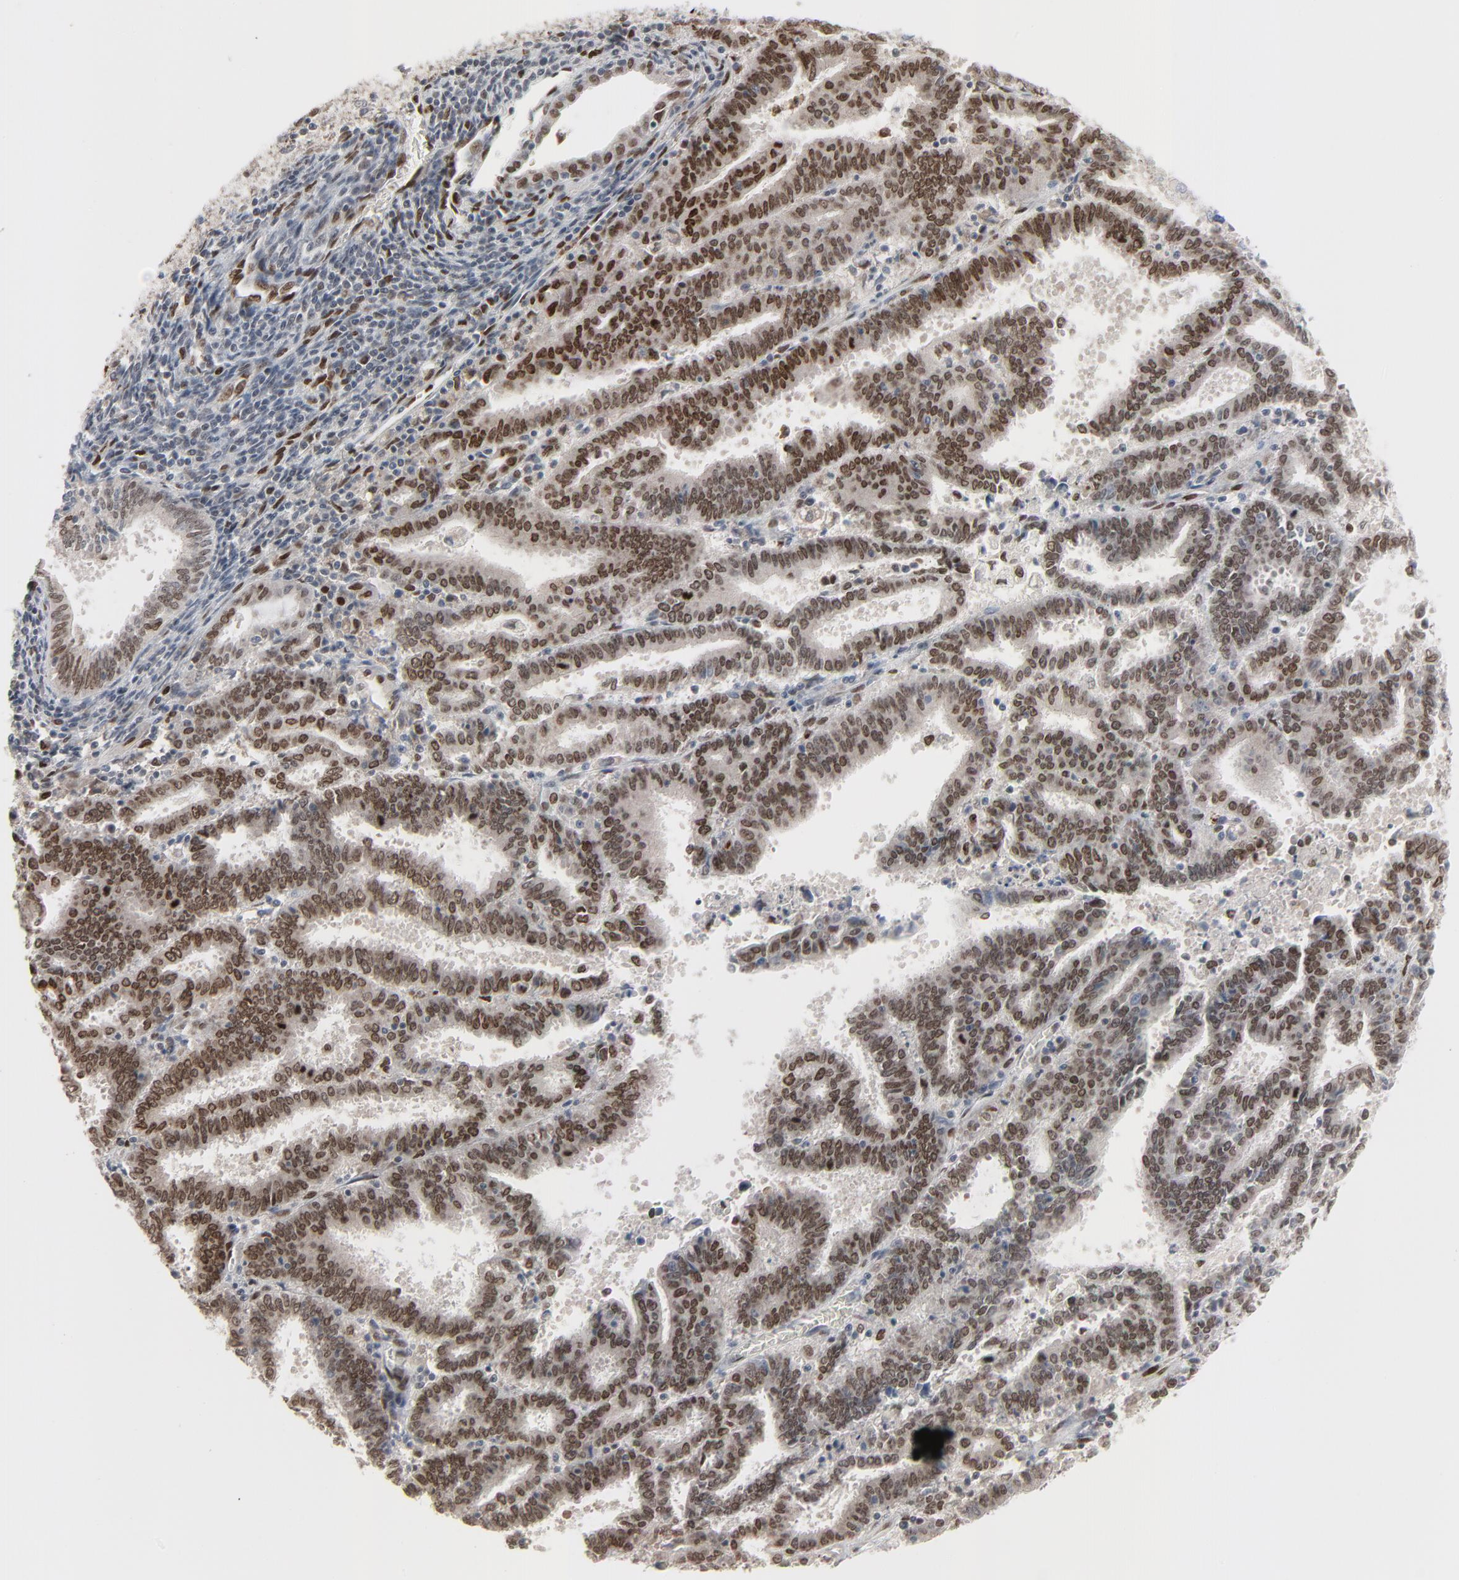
{"staining": {"intensity": "strong", "quantity": ">75%", "location": "nuclear"}, "tissue": "endometrial cancer", "cell_type": "Tumor cells", "image_type": "cancer", "snomed": [{"axis": "morphology", "description": "Adenocarcinoma, NOS"}, {"axis": "topography", "description": "Uterus"}], "caption": "Endometrial cancer stained with a protein marker displays strong staining in tumor cells.", "gene": "CUX1", "patient": {"sex": "female", "age": 83}}